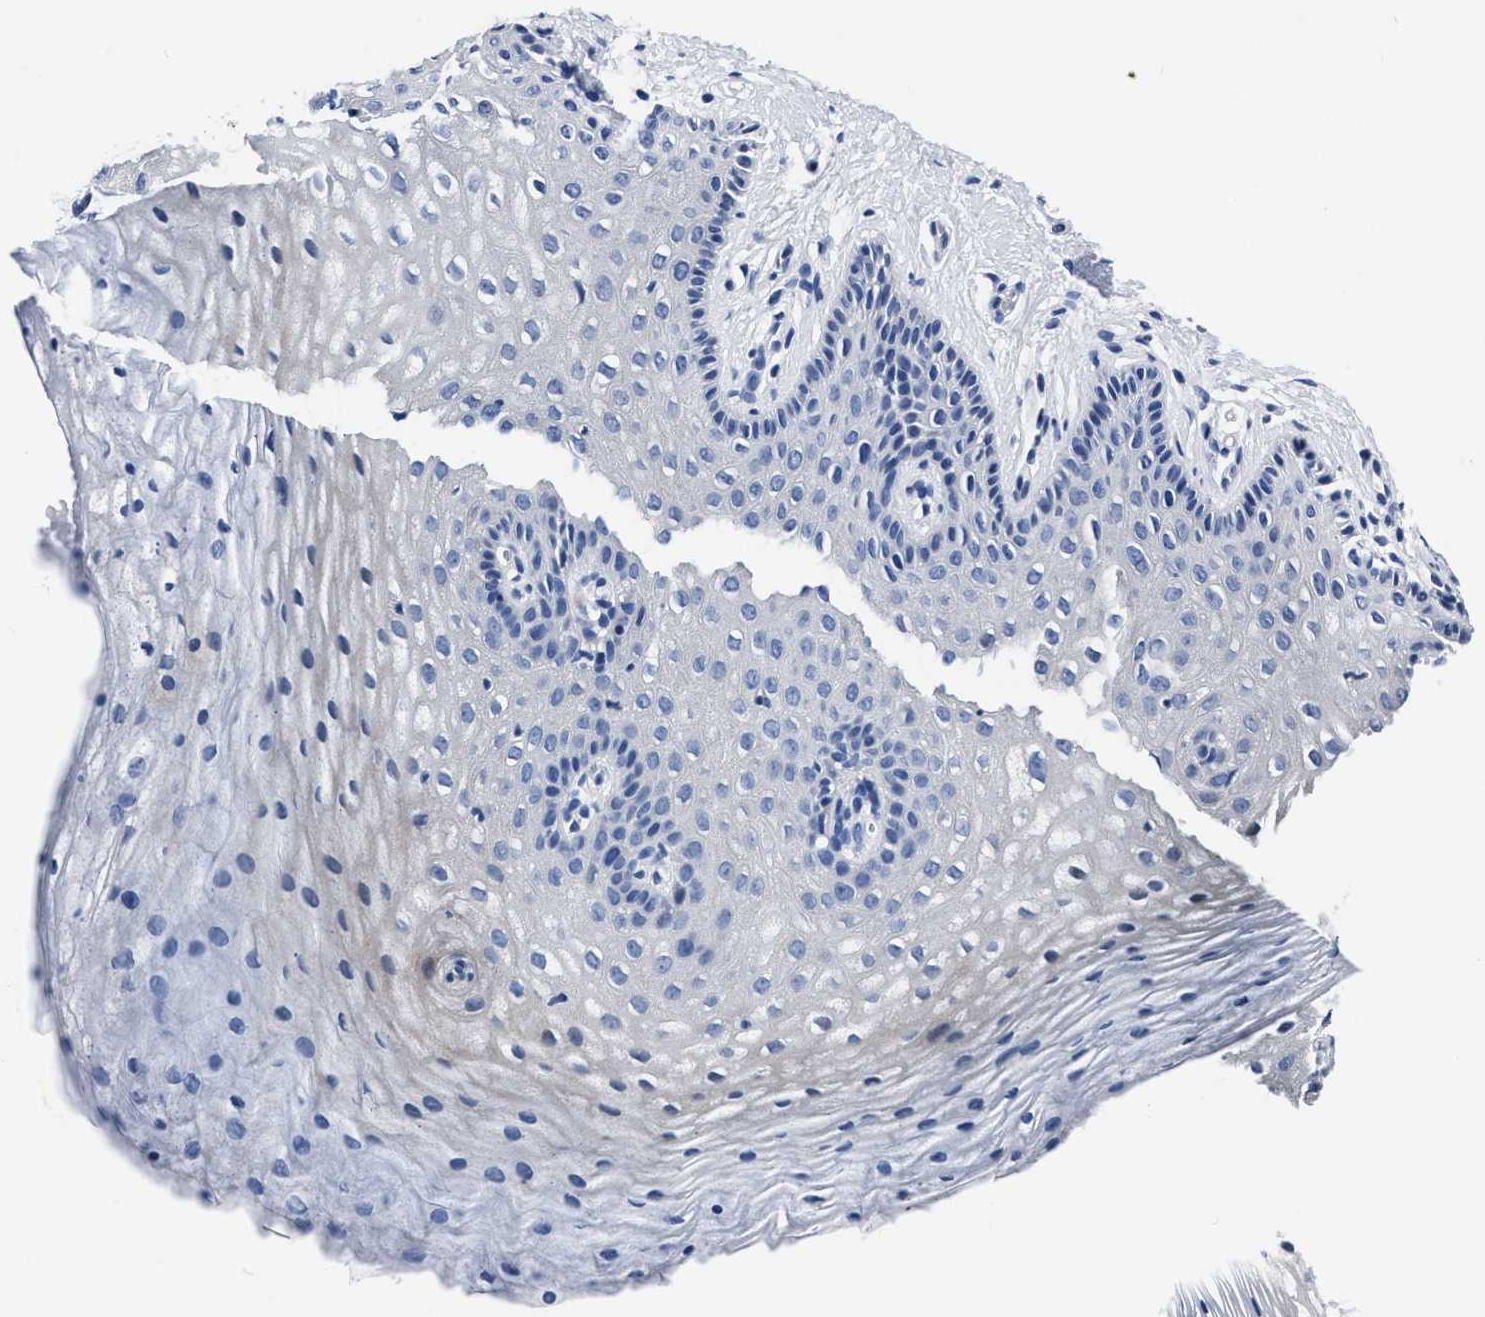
{"staining": {"intensity": "negative", "quantity": "none", "location": "none"}, "tissue": "vagina", "cell_type": "Squamous epithelial cells", "image_type": "normal", "snomed": [{"axis": "morphology", "description": "Normal tissue, NOS"}, {"axis": "topography", "description": "Vagina"}], "caption": "DAB (3,3'-diaminobenzidine) immunohistochemical staining of benign human vagina displays no significant positivity in squamous epithelial cells.", "gene": "MOV10L1", "patient": {"sex": "female", "age": 32}}